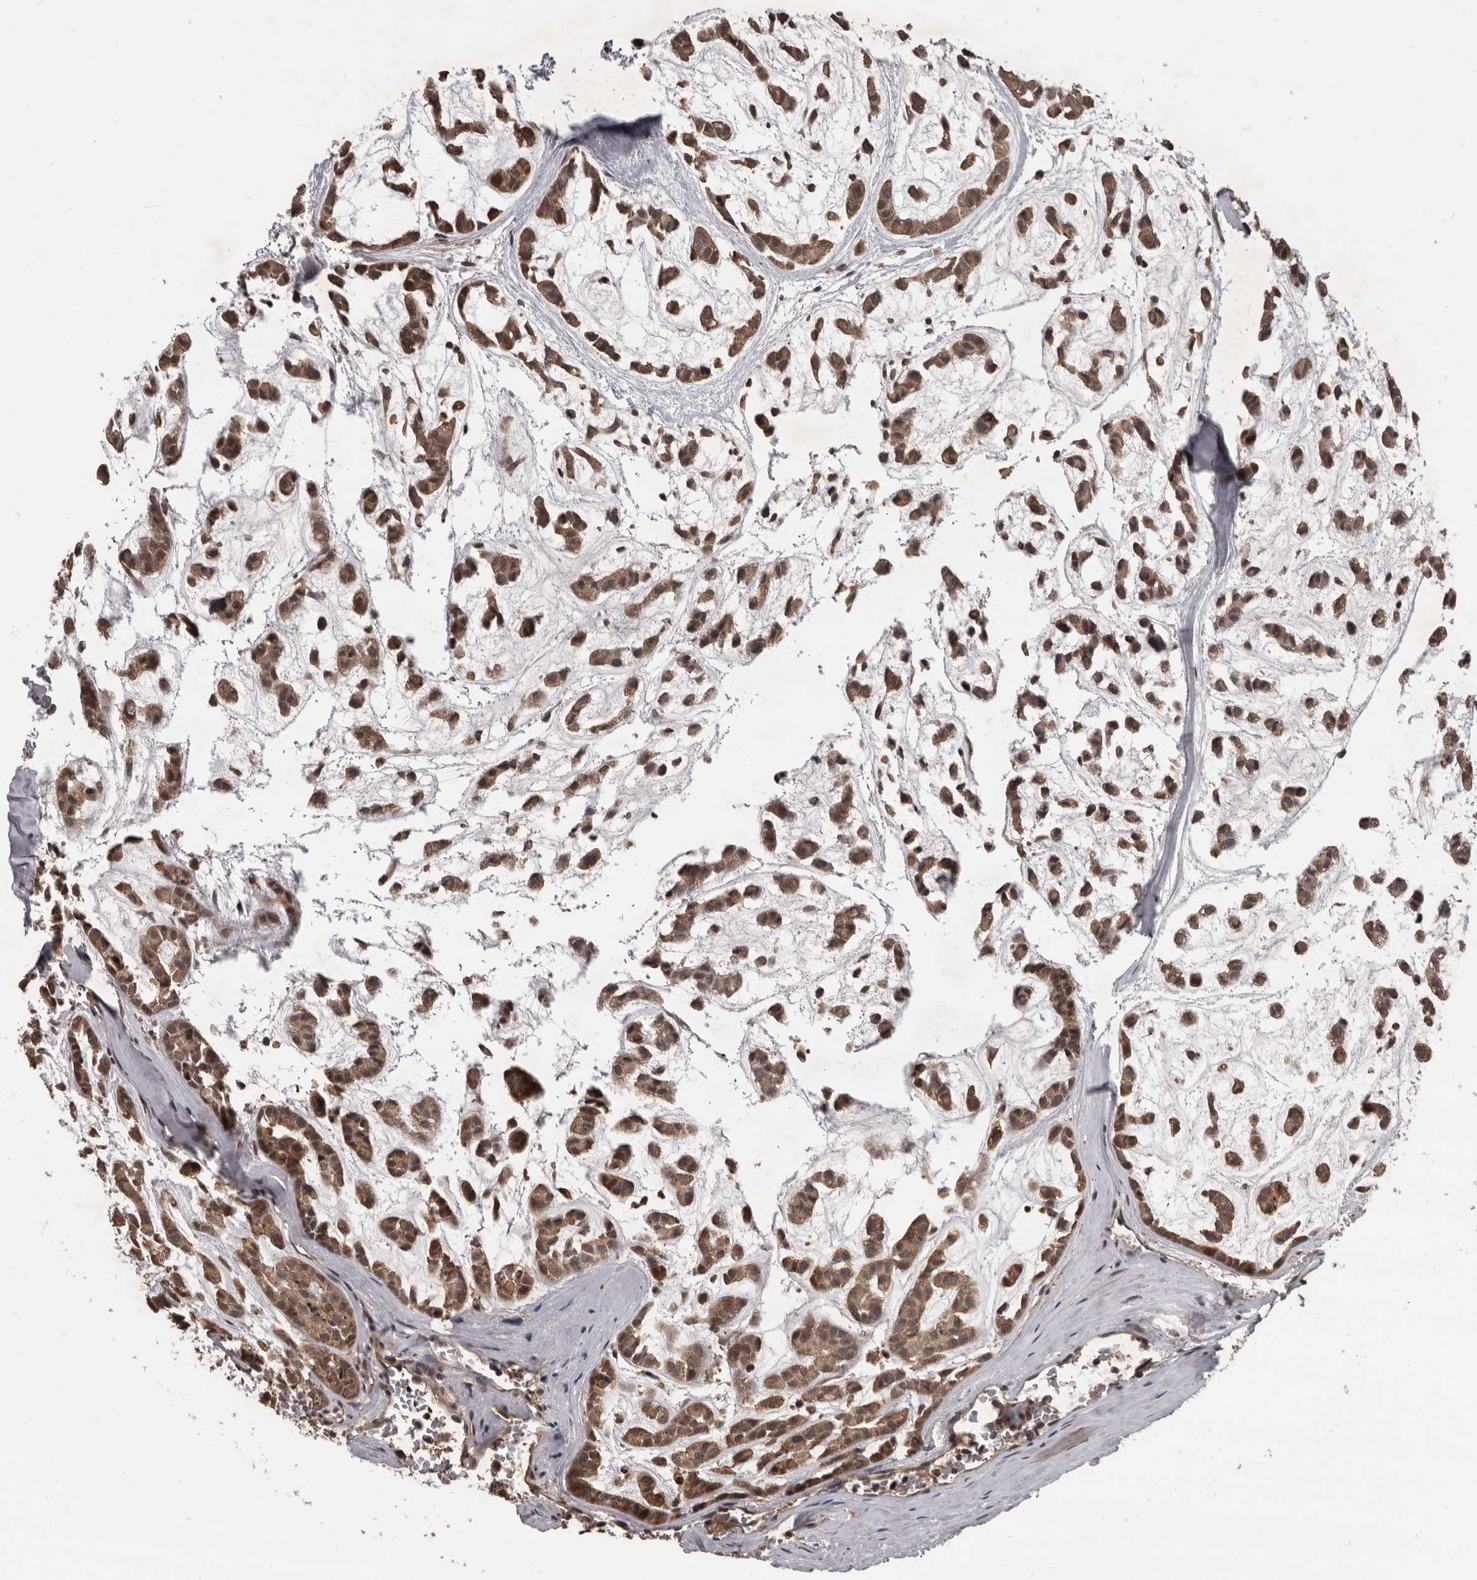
{"staining": {"intensity": "moderate", "quantity": ">75%", "location": "cytoplasmic/membranous"}, "tissue": "head and neck cancer", "cell_type": "Tumor cells", "image_type": "cancer", "snomed": [{"axis": "morphology", "description": "Adenocarcinoma, NOS"}, {"axis": "morphology", "description": "Adenoma, NOS"}, {"axis": "topography", "description": "Head-Neck"}], "caption": "An immunohistochemistry (IHC) photomicrograph of neoplastic tissue is shown. Protein staining in brown highlights moderate cytoplasmic/membranous positivity in head and neck cancer within tumor cells. (DAB (3,3'-diaminobenzidine) = brown stain, brightfield microscopy at high magnification).", "gene": "AHR", "patient": {"sex": "female", "age": 55}}